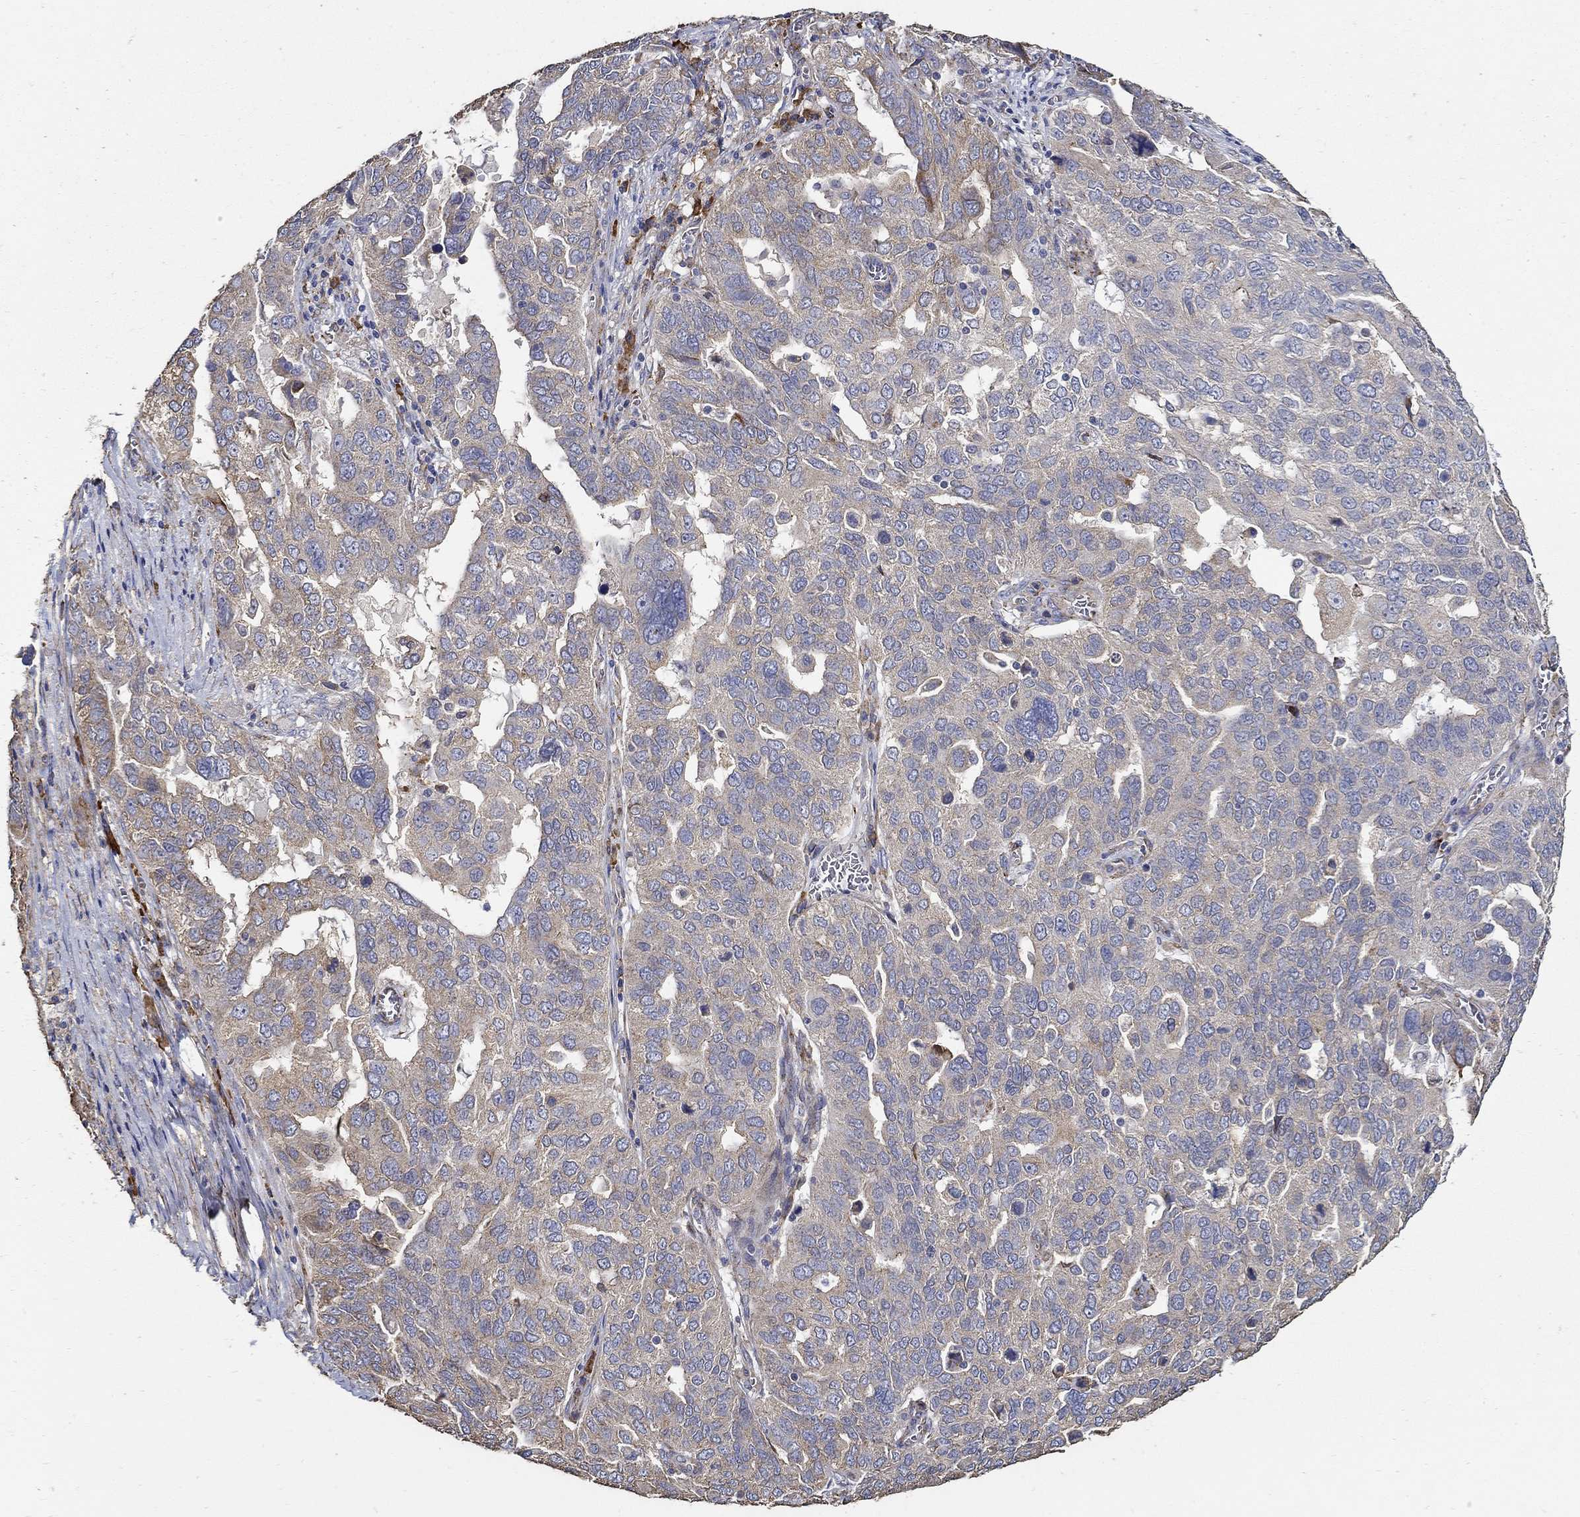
{"staining": {"intensity": "weak", "quantity": "<25%", "location": "cytoplasmic/membranous"}, "tissue": "ovarian cancer", "cell_type": "Tumor cells", "image_type": "cancer", "snomed": [{"axis": "morphology", "description": "Carcinoma, endometroid"}, {"axis": "topography", "description": "Soft tissue"}, {"axis": "topography", "description": "Ovary"}], "caption": "Immunohistochemical staining of human ovarian cancer displays no significant staining in tumor cells.", "gene": "EMILIN3", "patient": {"sex": "female", "age": 52}}